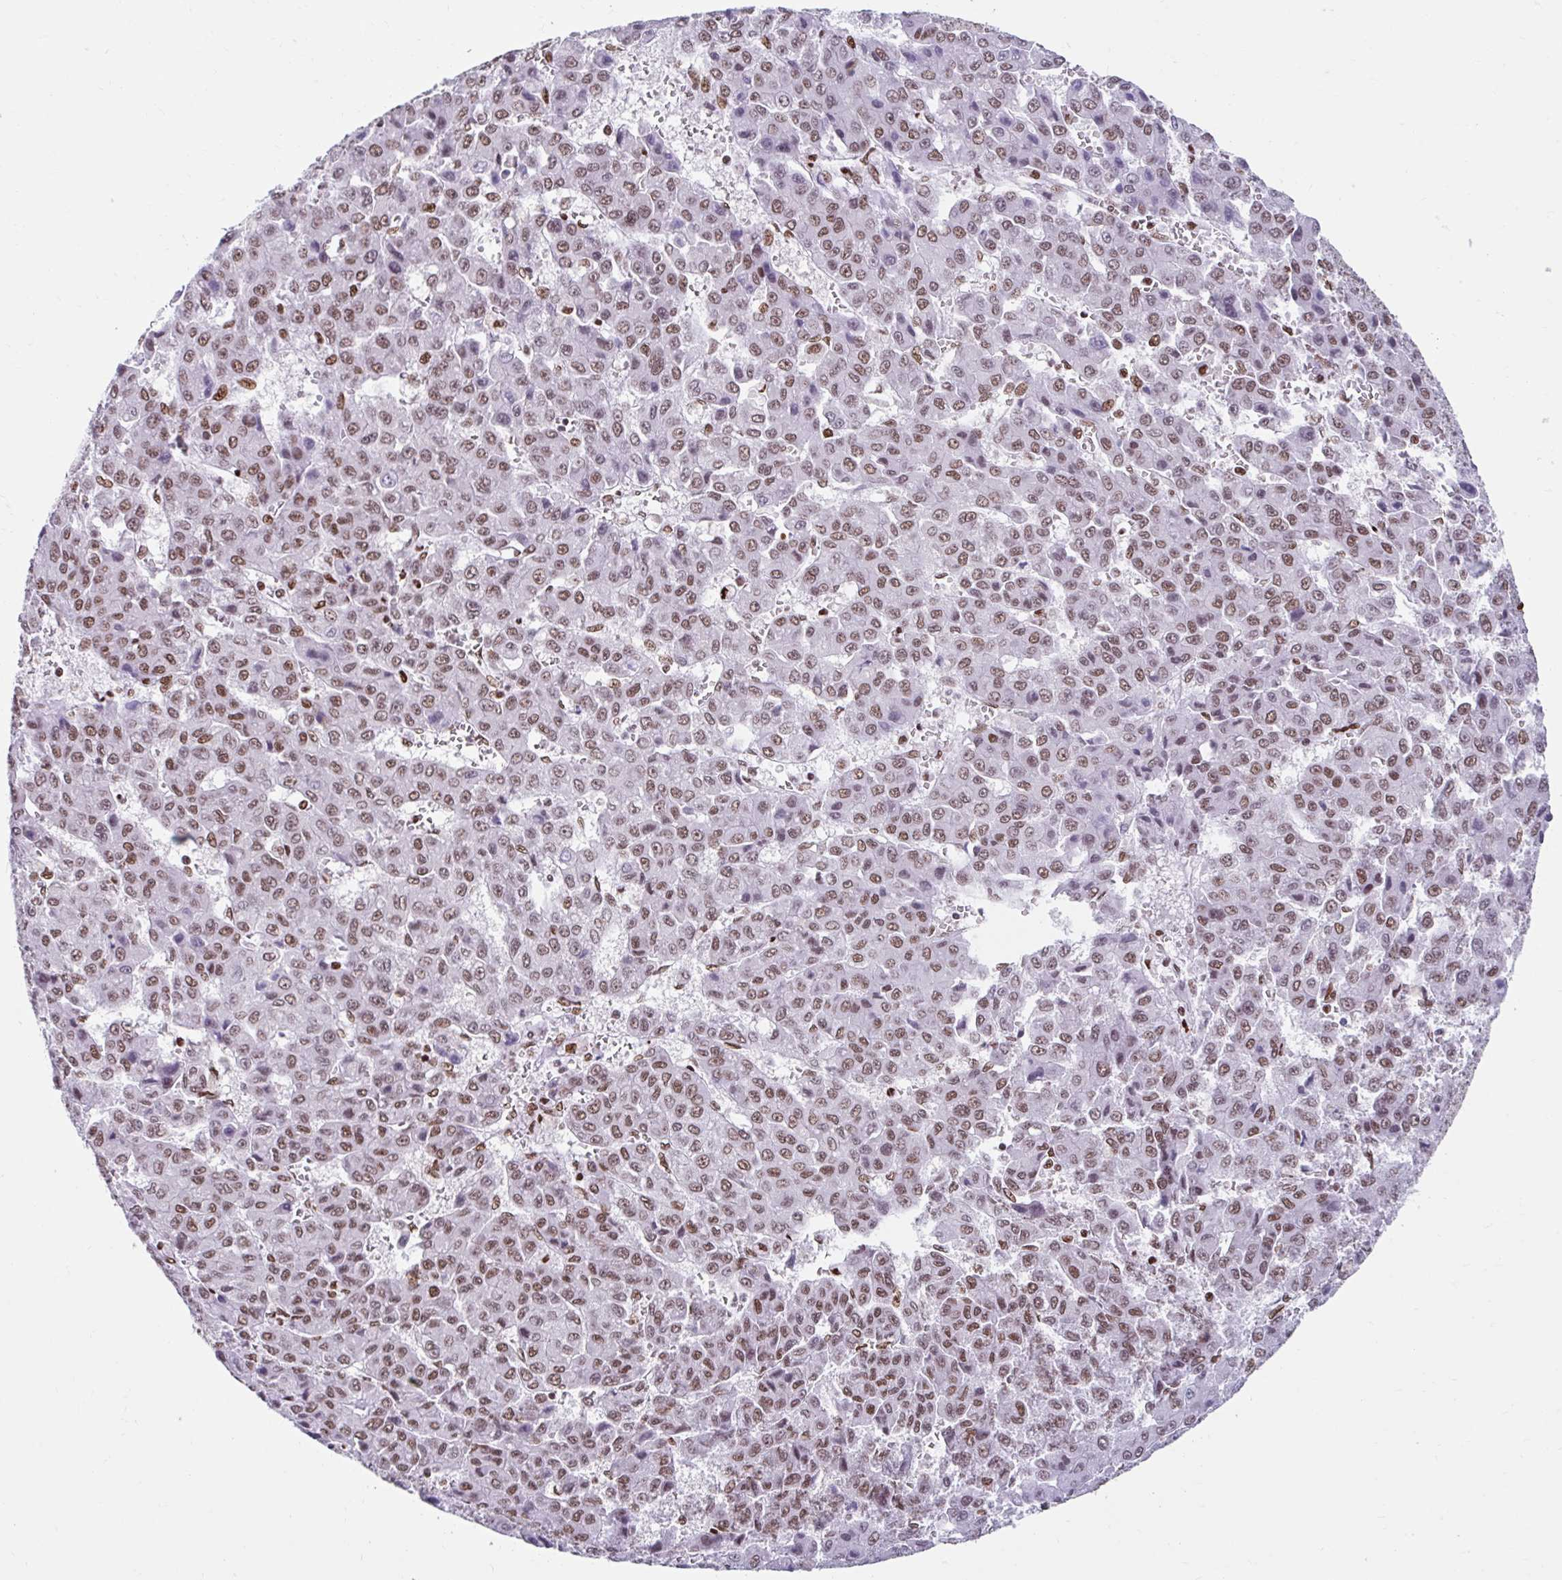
{"staining": {"intensity": "moderate", "quantity": ">75%", "location": "nuclear"}, "tissue": "liver cancer", "cell_type": "Tumor cells", "image_type": "cancer", "snomed": [{"axis": "morphology", "description": "Carcinoma, Hepatocellular, NOS"}, {"axis": "topography", "description": "Liver"}], "caption": "A brown stain highlights moderate nuclear expression of a protein in human liver hepatocellular carcinoma tumor cells.", "gene": "KHDRBS1", "patient": {"sex": "male", "age": 70}}